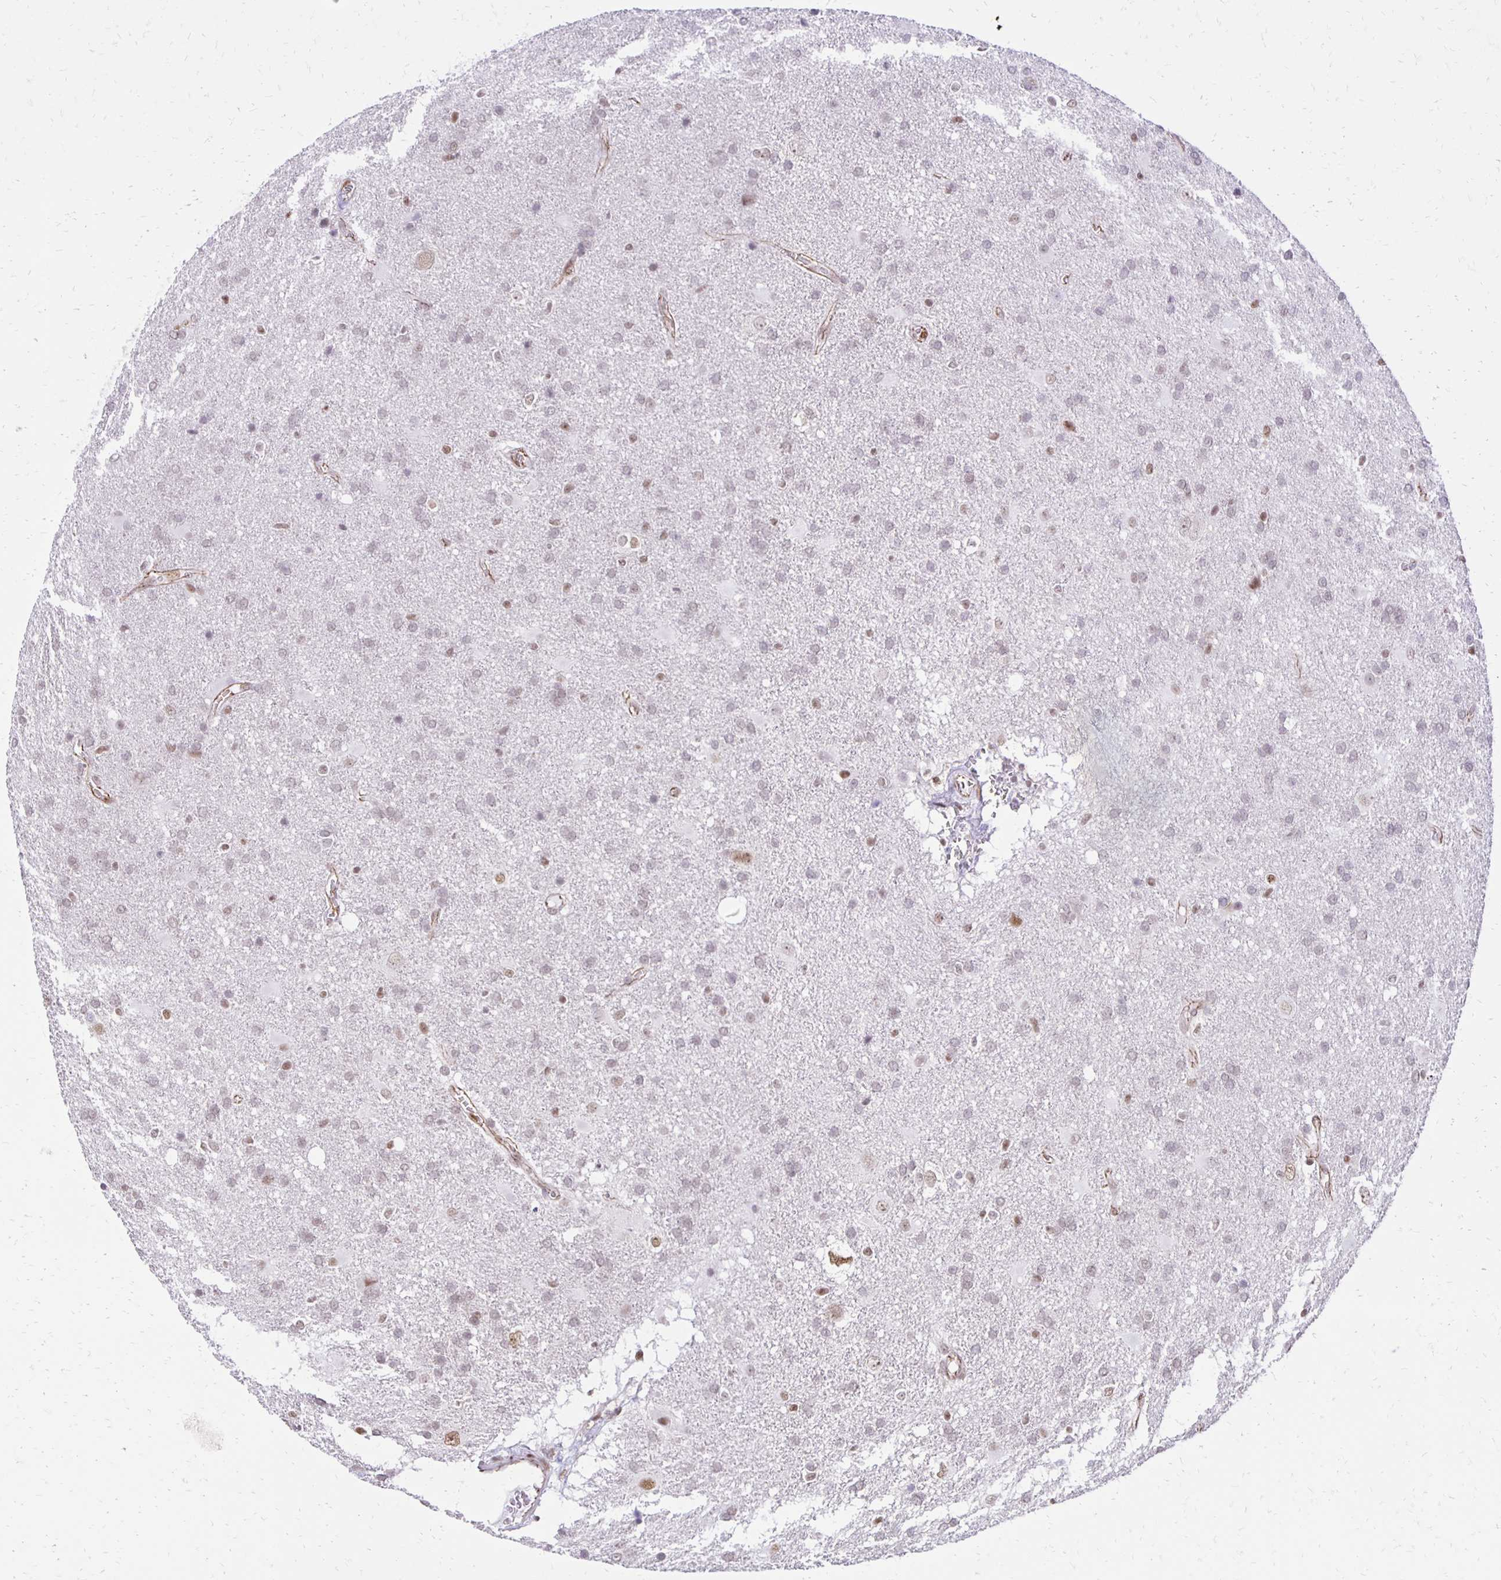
{"staining": {"intensity": "weak", "quantity": "<25%", "location": "nuclear"}, "tissue": "glioma", "cell_type": "Tumor cells", "image_type": "cancer", "snomed": [{"axis": "morphology", "description": "Glioma, malignant, Low grade"}, {"axis": "topography", "description": "Brain"}], "caption": "Tumor cells are negative for protein expression in human glioma.", "gene": "DDB2", "patient": {"sex": "male", "age": 66}}